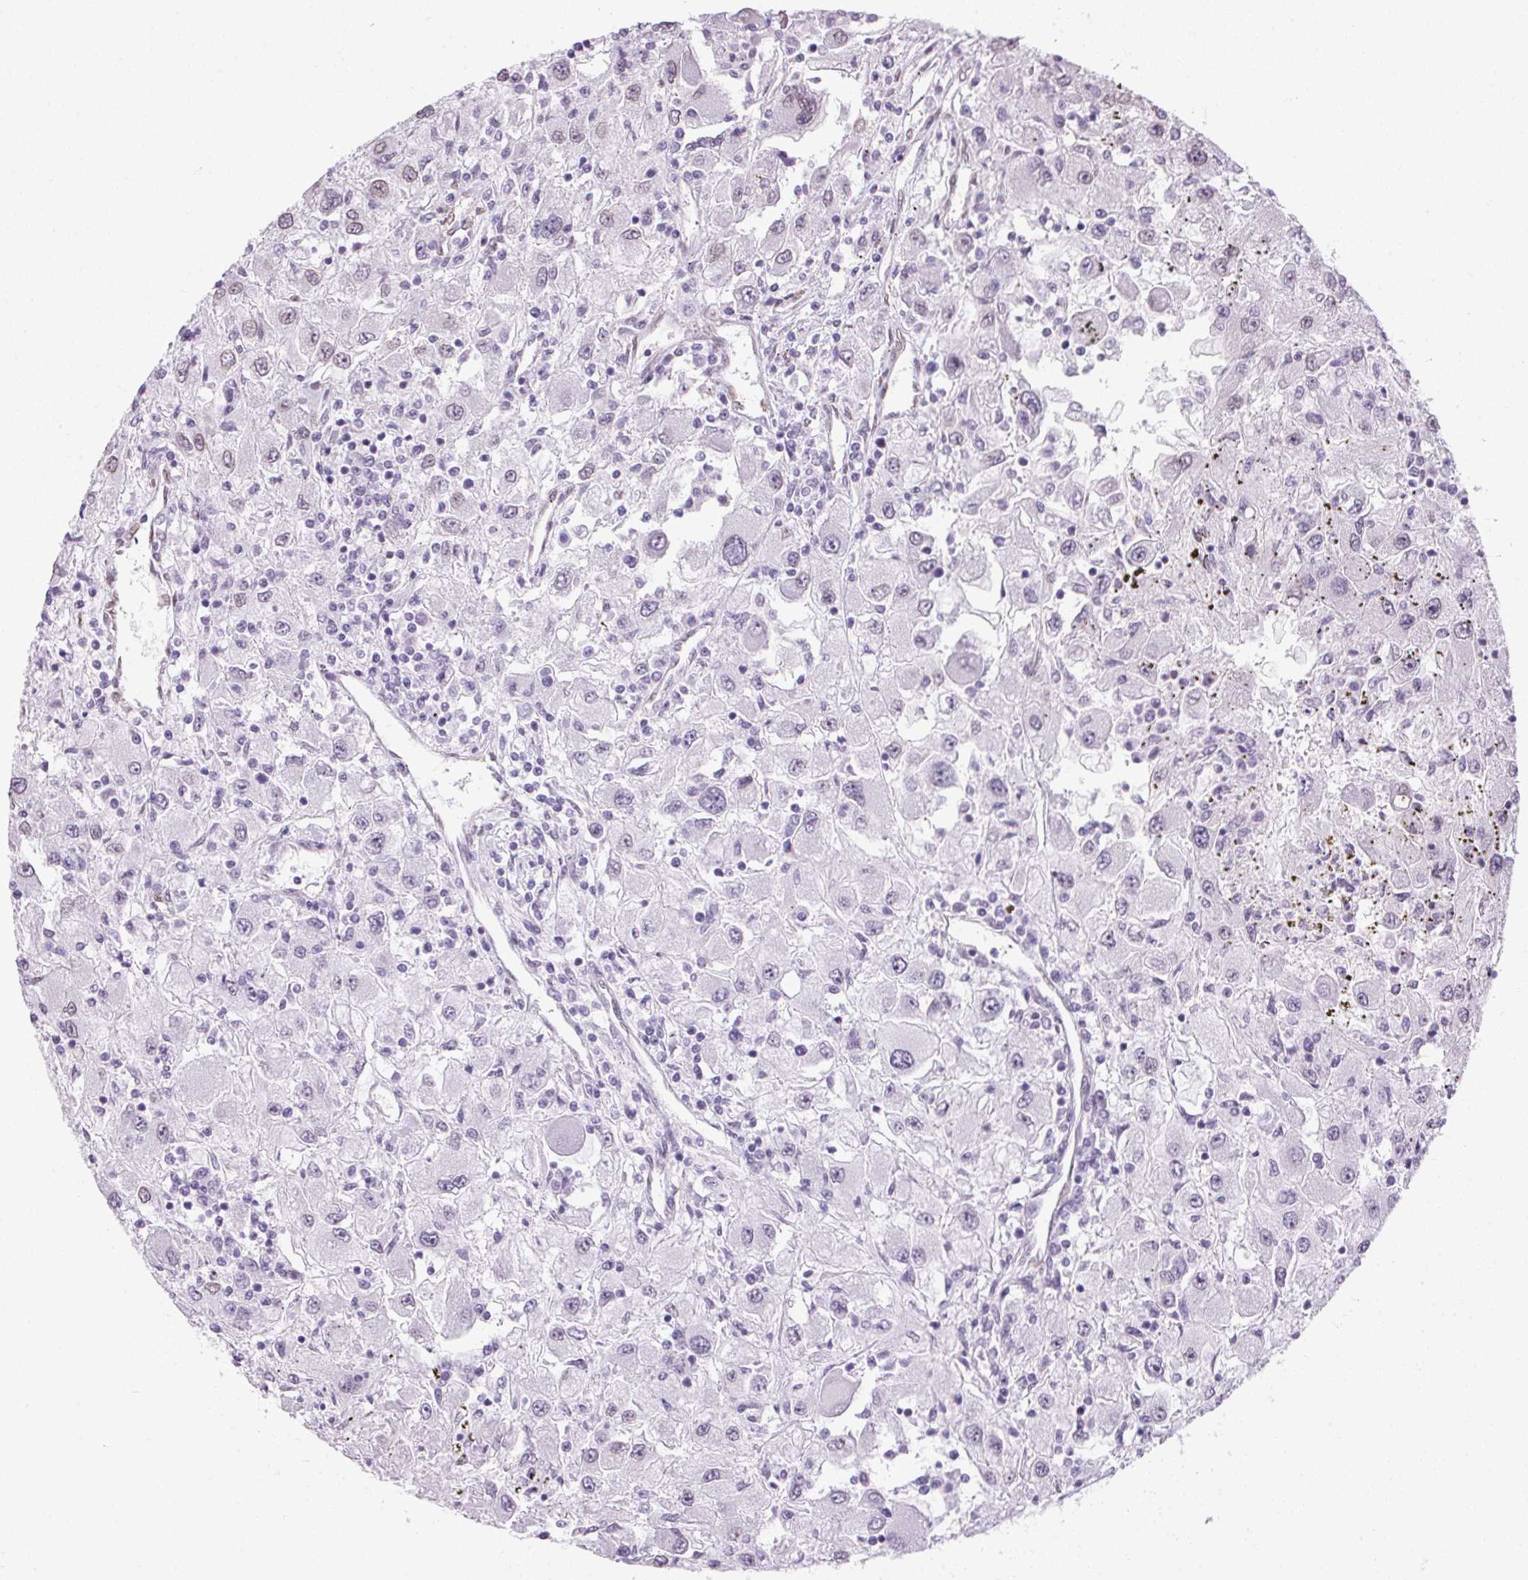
{"staining": {"intensity": "weak", "quantity": "25%-75%", "location": "cytoplasmic/membranous,nuclear"}, "tissue": "renal cancer", "cell_type": "Tumor cells", "image_type": "cancer", "snomed": [{"axis": "morphology", "description": "Adenocarcinoma, NOS"}, {"axis": "topography", "description": "Kidney"}], "caption": "An image of renal cancer stained for a protein reveals weak cytoplasmic/membranous and nuclear brown staining in tumor cells. (DAB IHC, brown staining for protein, blue staining for nuclei).", "gene": "TMEM175", "patient": {"sex": "female", "age": 67}}